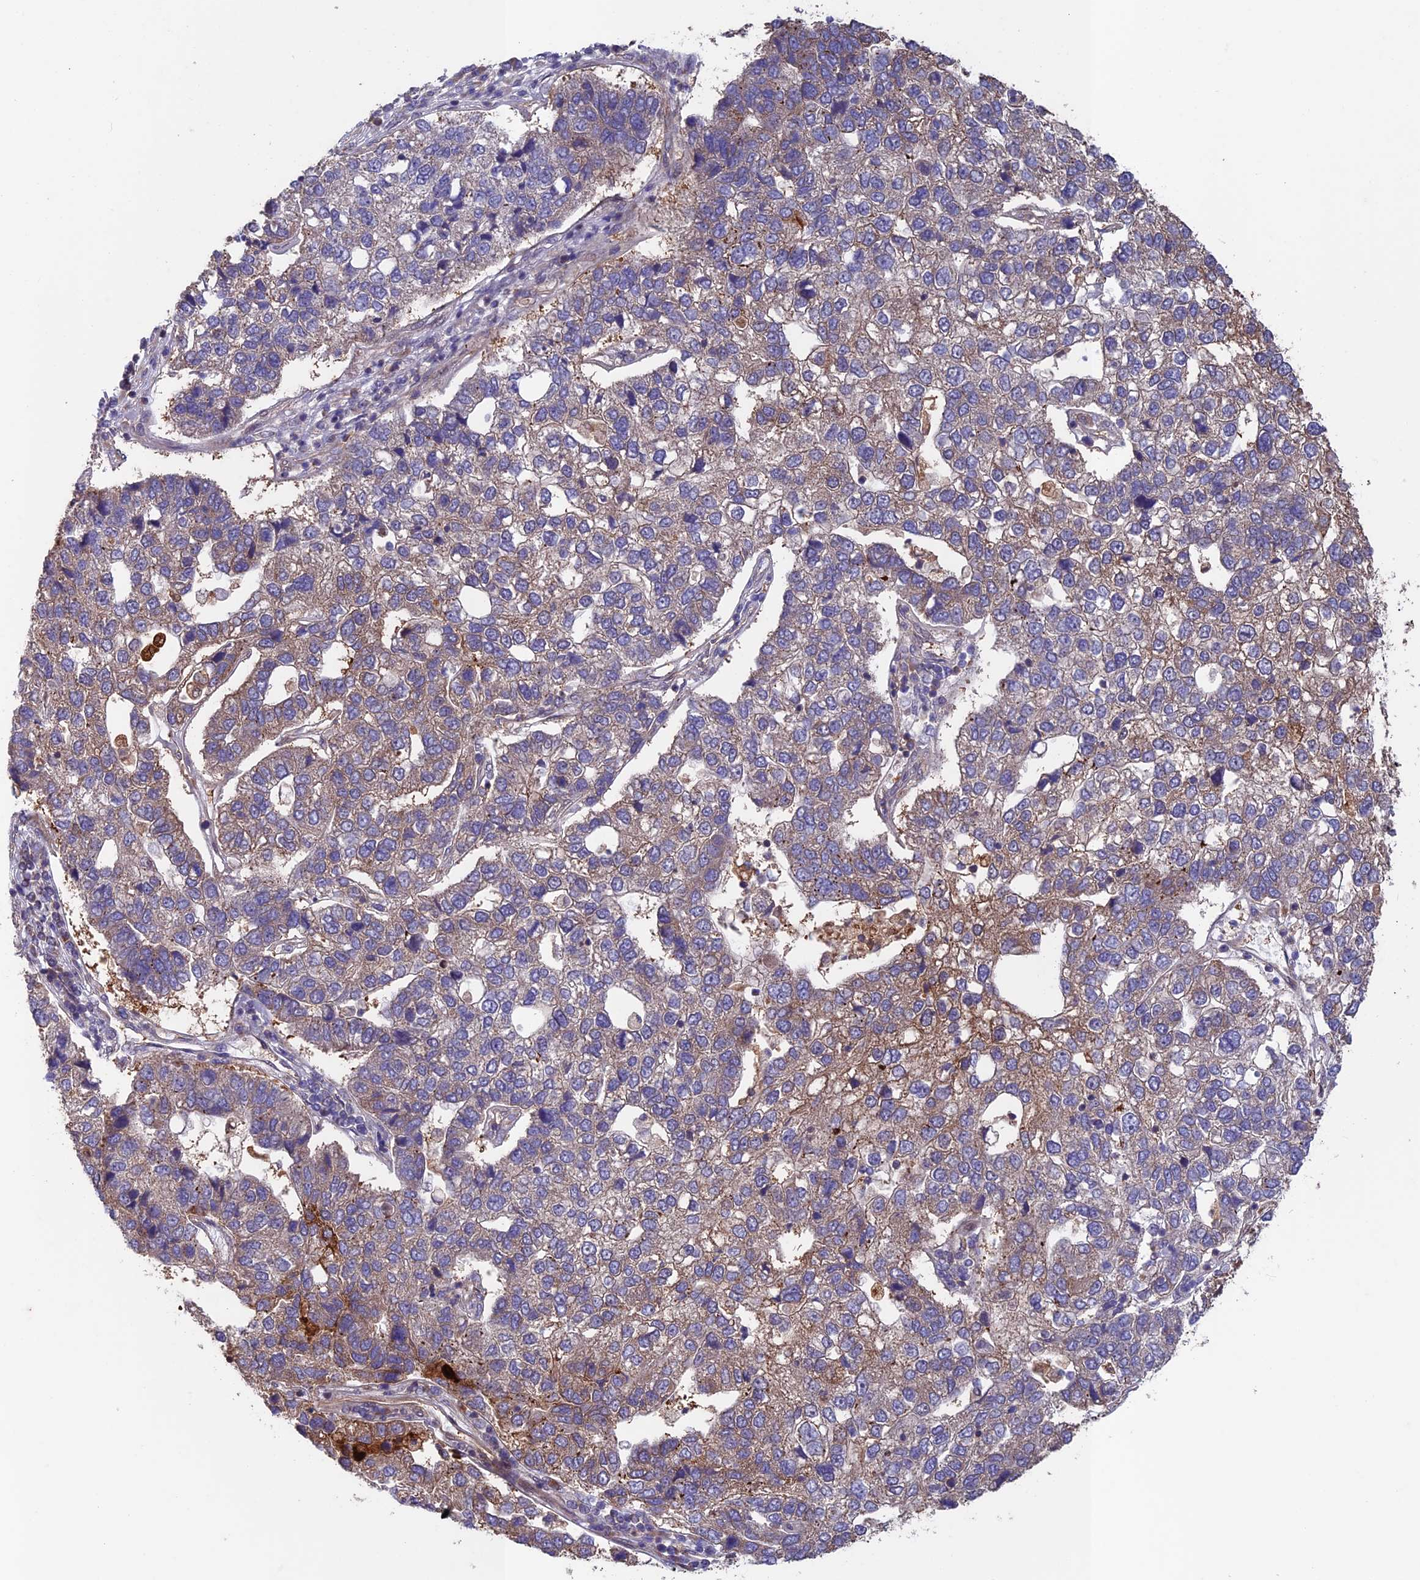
{"staining": {"intensity": "weak", "quantity": "25%-75%", "location": "cytoplasmic/membranous"}, "tissue": "pancreatic cancer", "cell_type": "Tumor cells", "image_type": "cancer", "snomed": [{"axis": "morphology", "description": "Adenocarcinoma, NOS"}, {"axis": "topography", "description": "Pancreas"}], "caption": "Weak cytoplasmic/membranous staining is identified in about 25%-75% of tumor cells in pancreatic cancer.", "gene": "MAST2", "patient": {"sex": "female", "age": 61}}